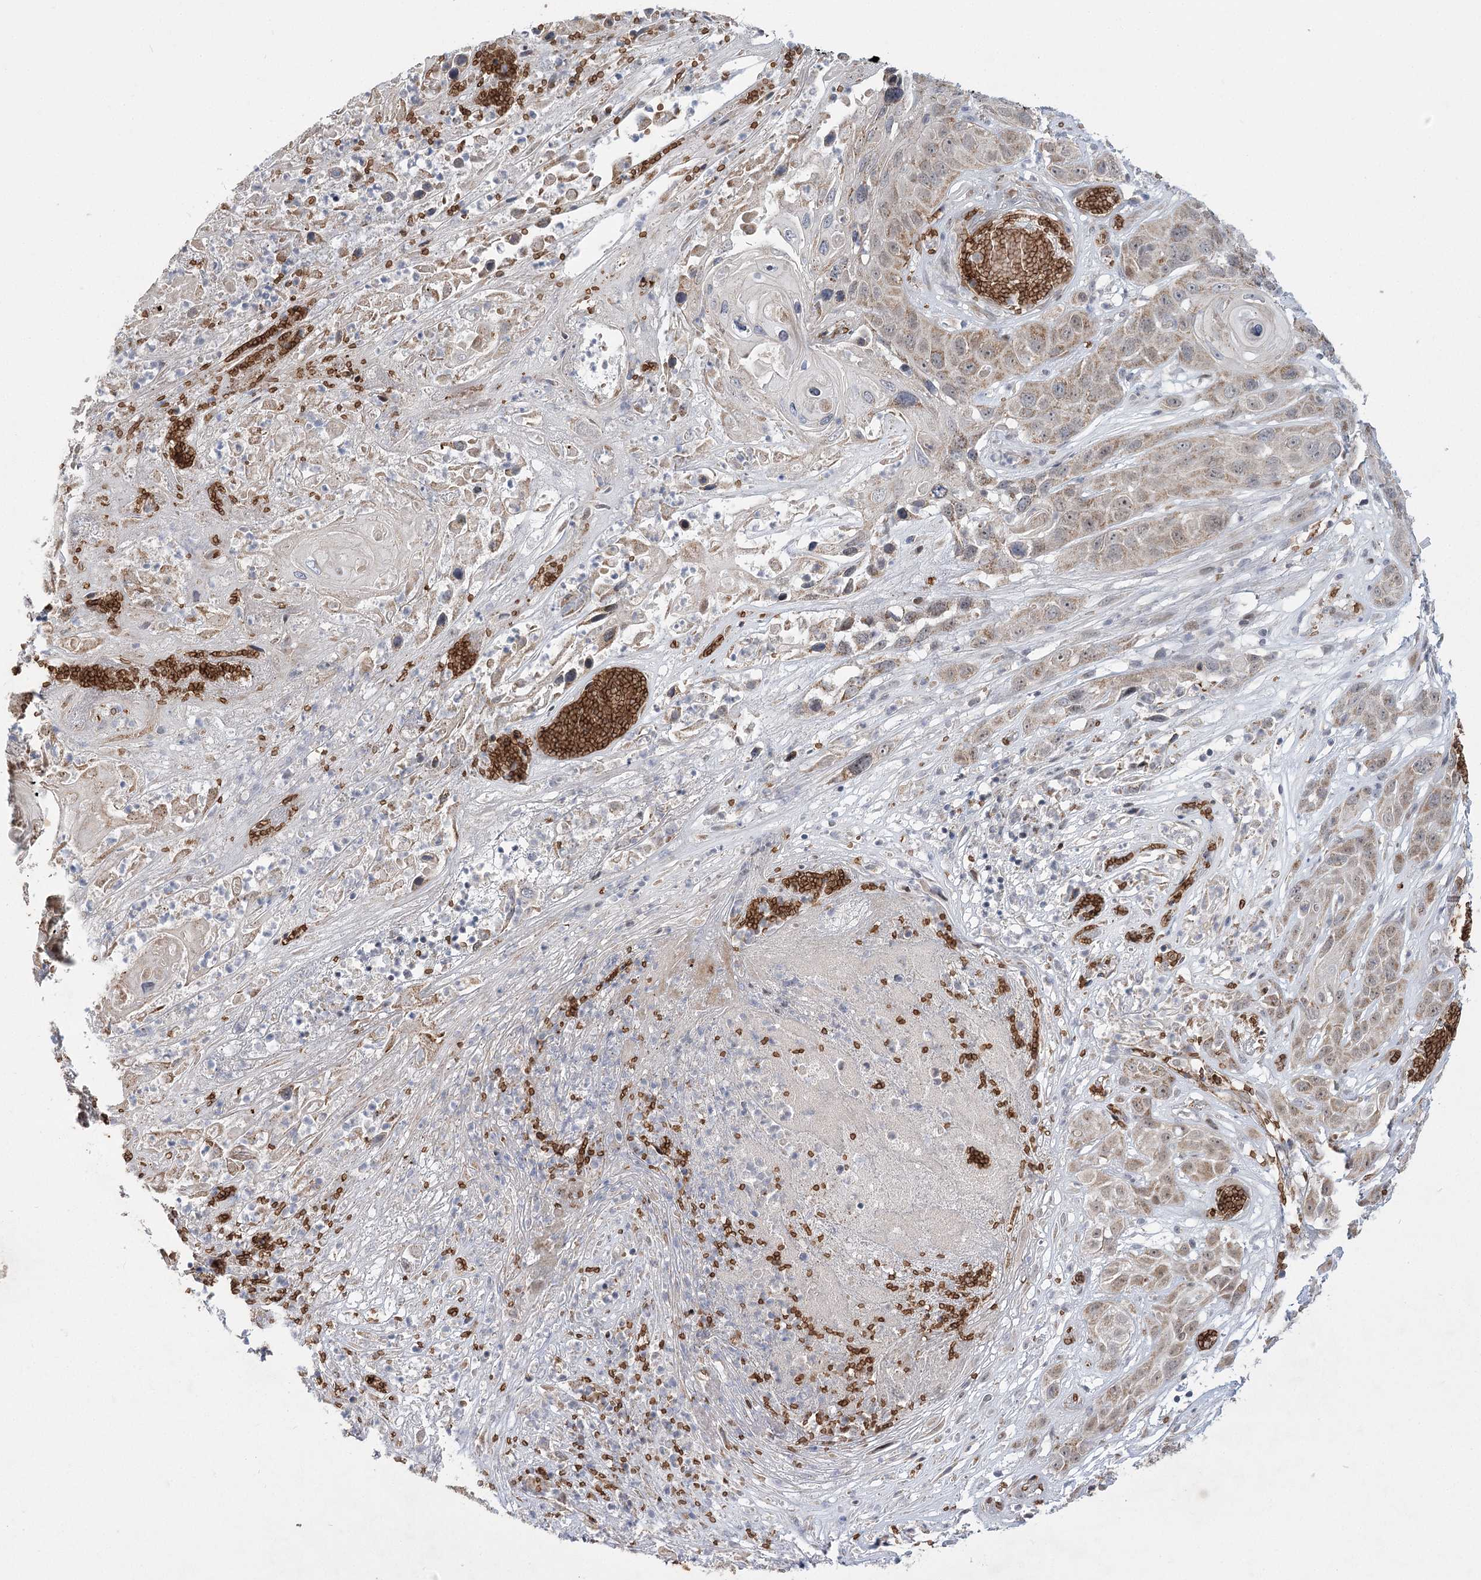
{"staining": {"intensity": "moderate", "quantity": ">75%", "location": "cytoplasmic/membranous"}, "tissue": "skin cancer", "cell_type": "Tumor cells", "image_type": "cancer", "snomed": [{"axis": "morphology", "description": "Squamous cell carcinoma, NOS"}, {"axis": "topography", "description": "Skin"}], "caption": "Skin squamous cell carcinoma stained for a protein (brown) displays moderate cytoplasmic/membranous positive expression in about >75% of tumor cells.", "gene": "NSMCE4A", "patient": {"sex": "male", "age": 55}}